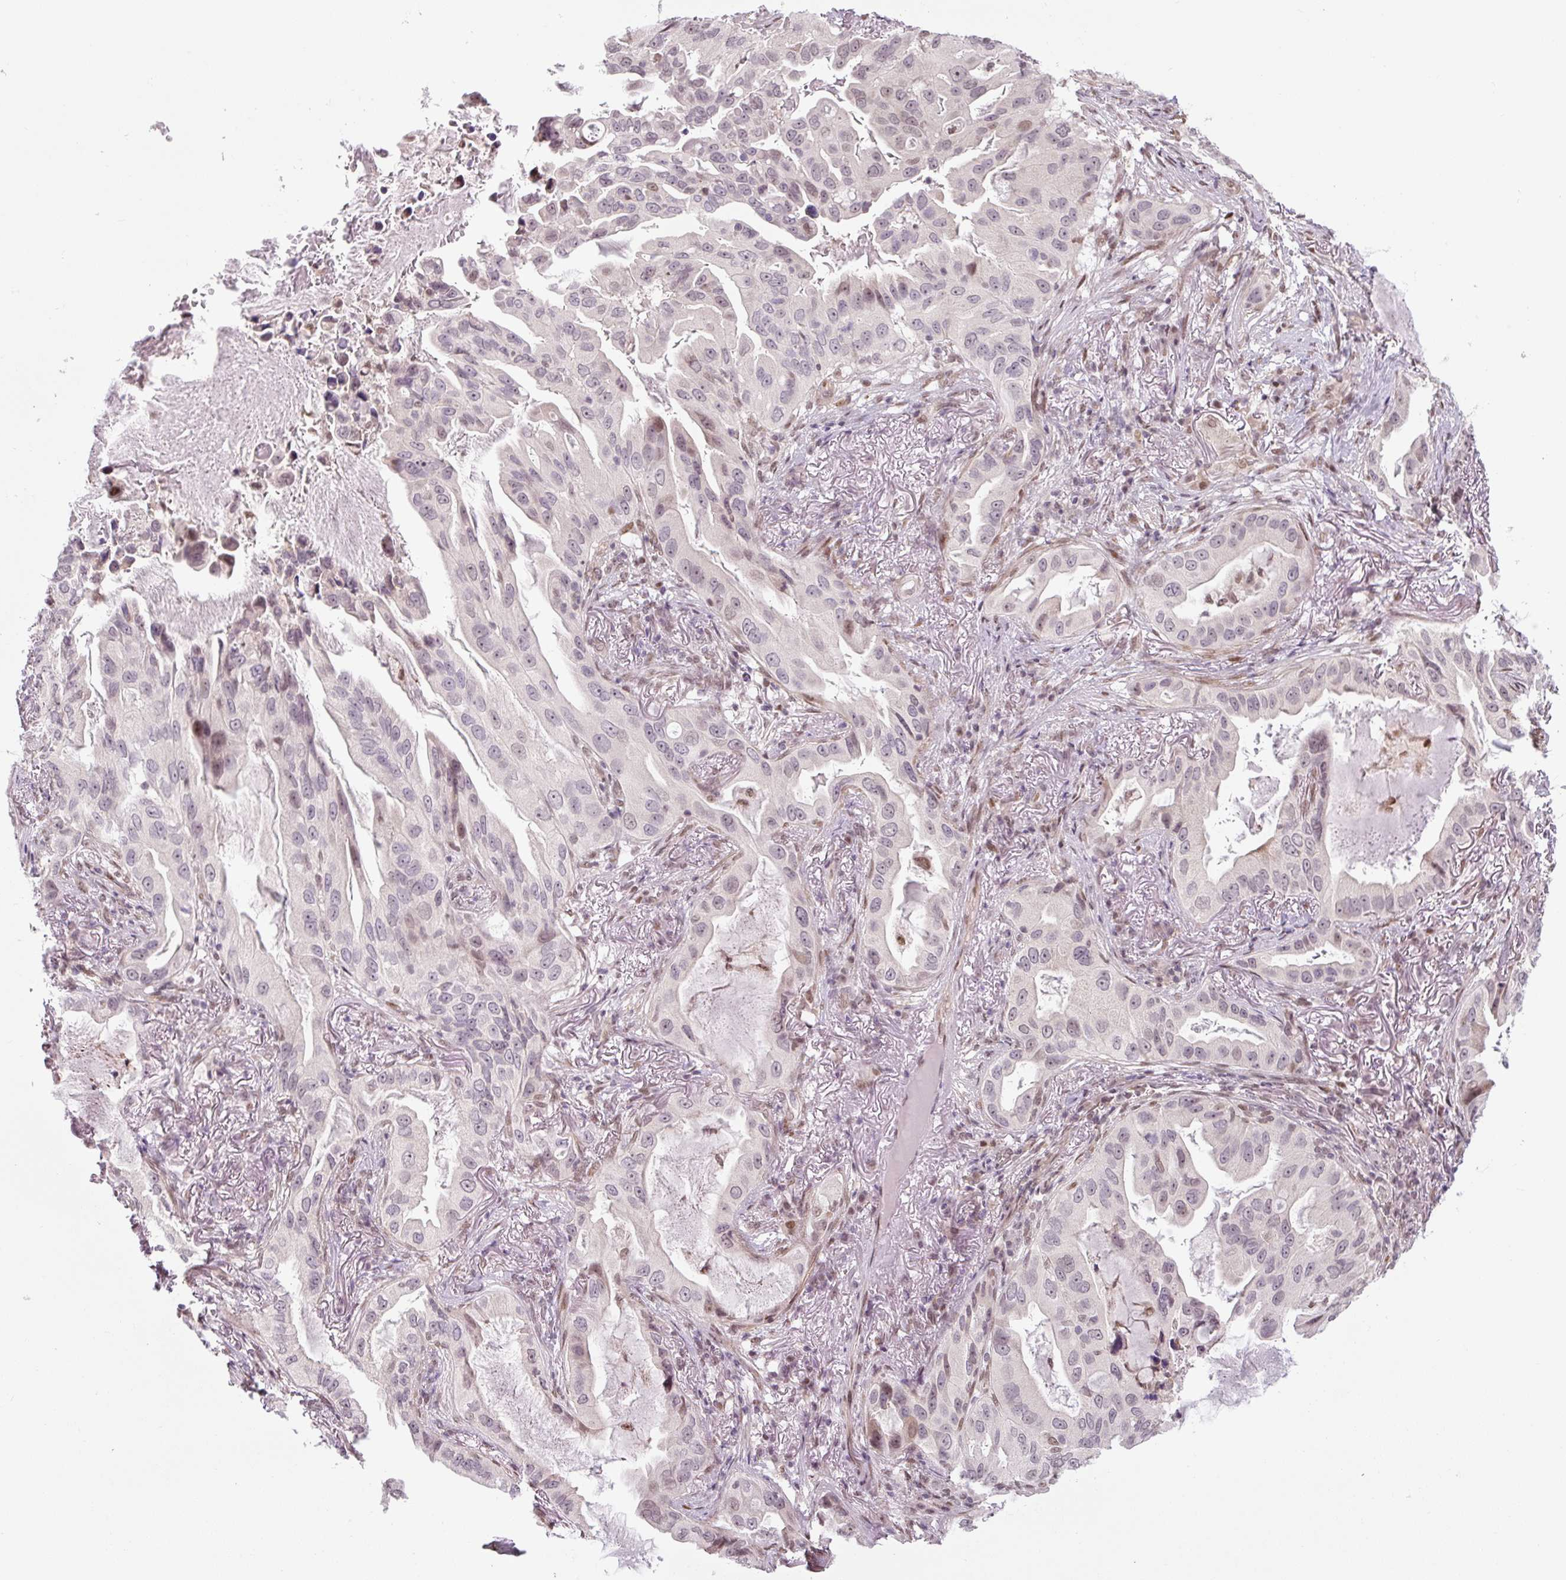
{"staining": {"intensity": "moderate", "quantity": "<25%", "location": "nuclear"}, "tissue": "lung cancer", "cell_type": "Tumor cells", "image_type": "cancer", "snomed": [{"axis": "morphology", "description": "Adenocarcinoma, NOS"}, {"axis": "topography", "description": "Lung"}], "caption": "Protein expression analysis of lung adenocarcinoma exhibits moderate nuclear expression in approximately <25% of tumor cells. (Stains: DAB in brown, nuclei in blue, Microscopy: brightfield microscopy at high magnification).", "gene": "TCFL5", "patient": {"sex": "female", "age": 69}}